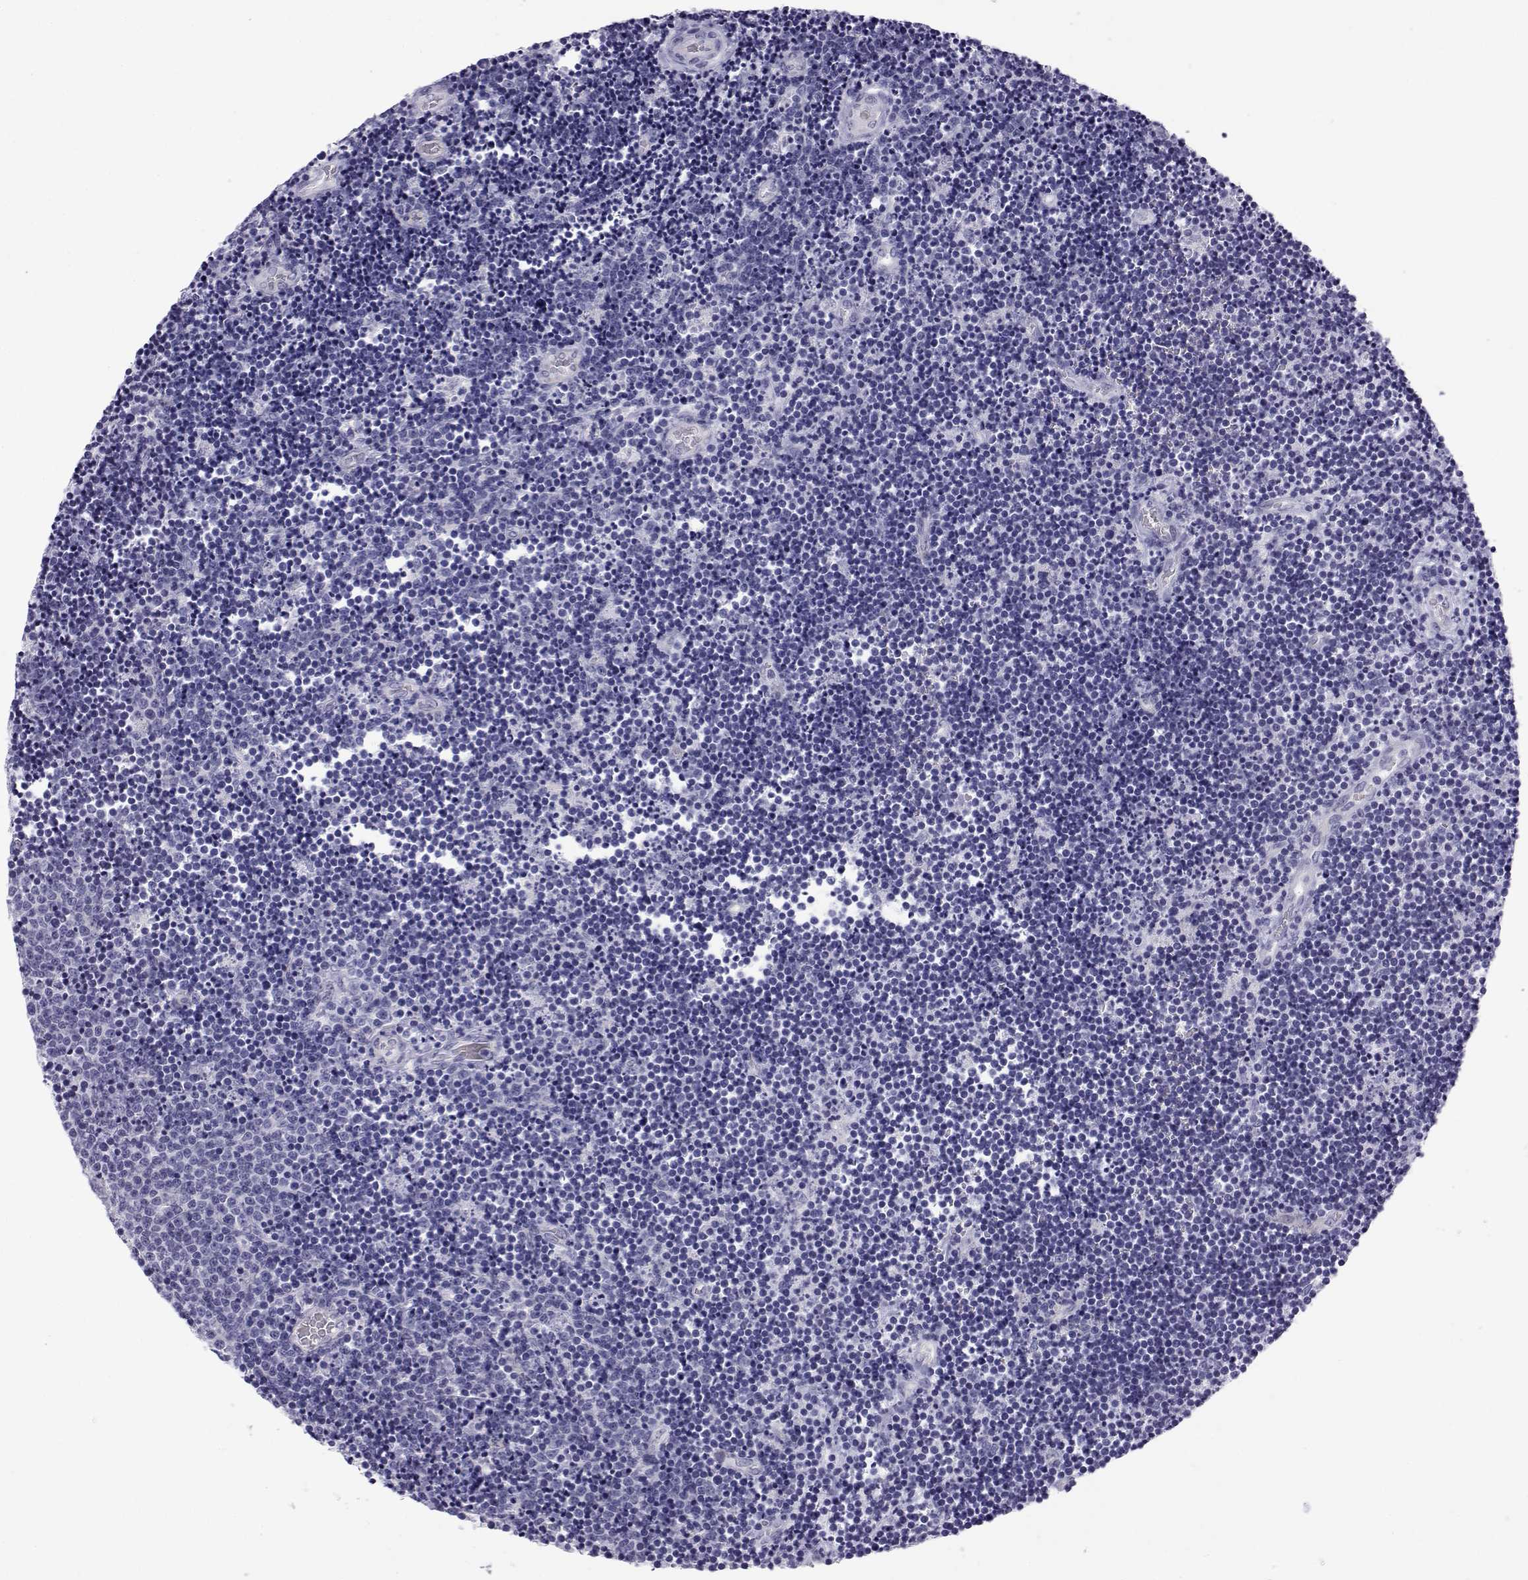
{"staining": {"intensity": "negative", "quantity": "none", "location": "none"}, "tissue": "lymphoma", "cell_type": "Tumor cells", "image_type": "cancer", "snomed": [{"axis": "morphology", "description": "Malignant lymphoma, non-Hodgkin's type, Low grade"}, {"axis": "topography", "description": "Brain"}], "caption": "This histopathology image is of lymphoma stained with immunohistochemistry to label a protein in brown with the nuclei are counter-stained blue. There is no positivity in tumor cells.", "gene": "RNASE12", "patient": {"sex": "female", "age": 66}}